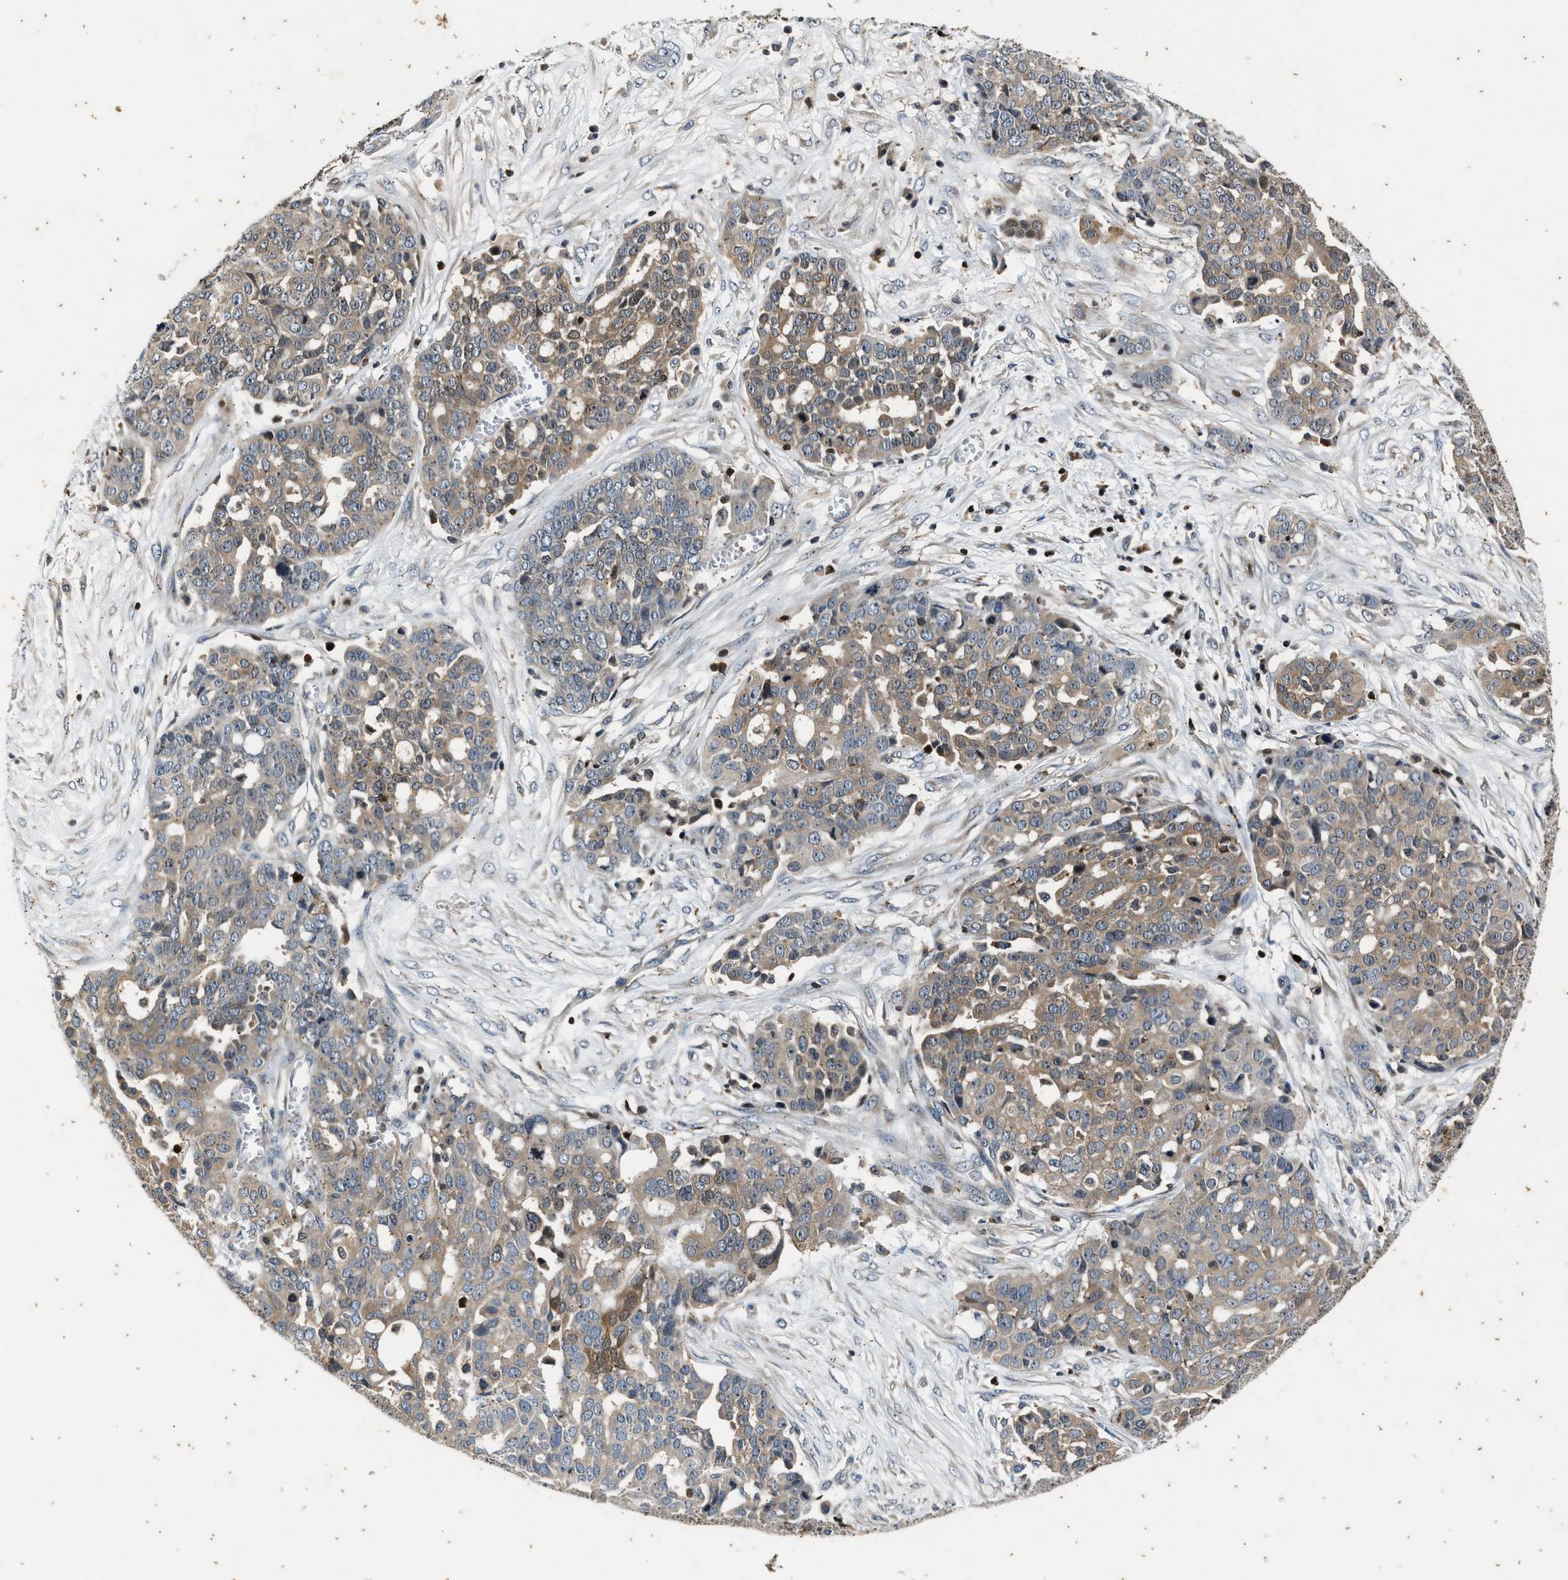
{"staining": {"intensity": "weak", "quantity": "<25%", "location": "cytoplasmic/membranous"}, "tissue": "ovarian cancer", "cell_type": "Tumor cells", "image_type": "cancer", "snomed": [{"axis": "morphology", "description": "Cystadenocarcinoma, serous, NOS"}, {"axis": "topography", "description": "Soft tissue"}, {"axis": "topography", "description": "Ovary"}], "caption": "This is a image of immunohistochemistry staining of ovarian cancer, which shows no positivity in tumor cells.", "gene": "PTPN7", "patient": {"sex": "female", "age": 57}}